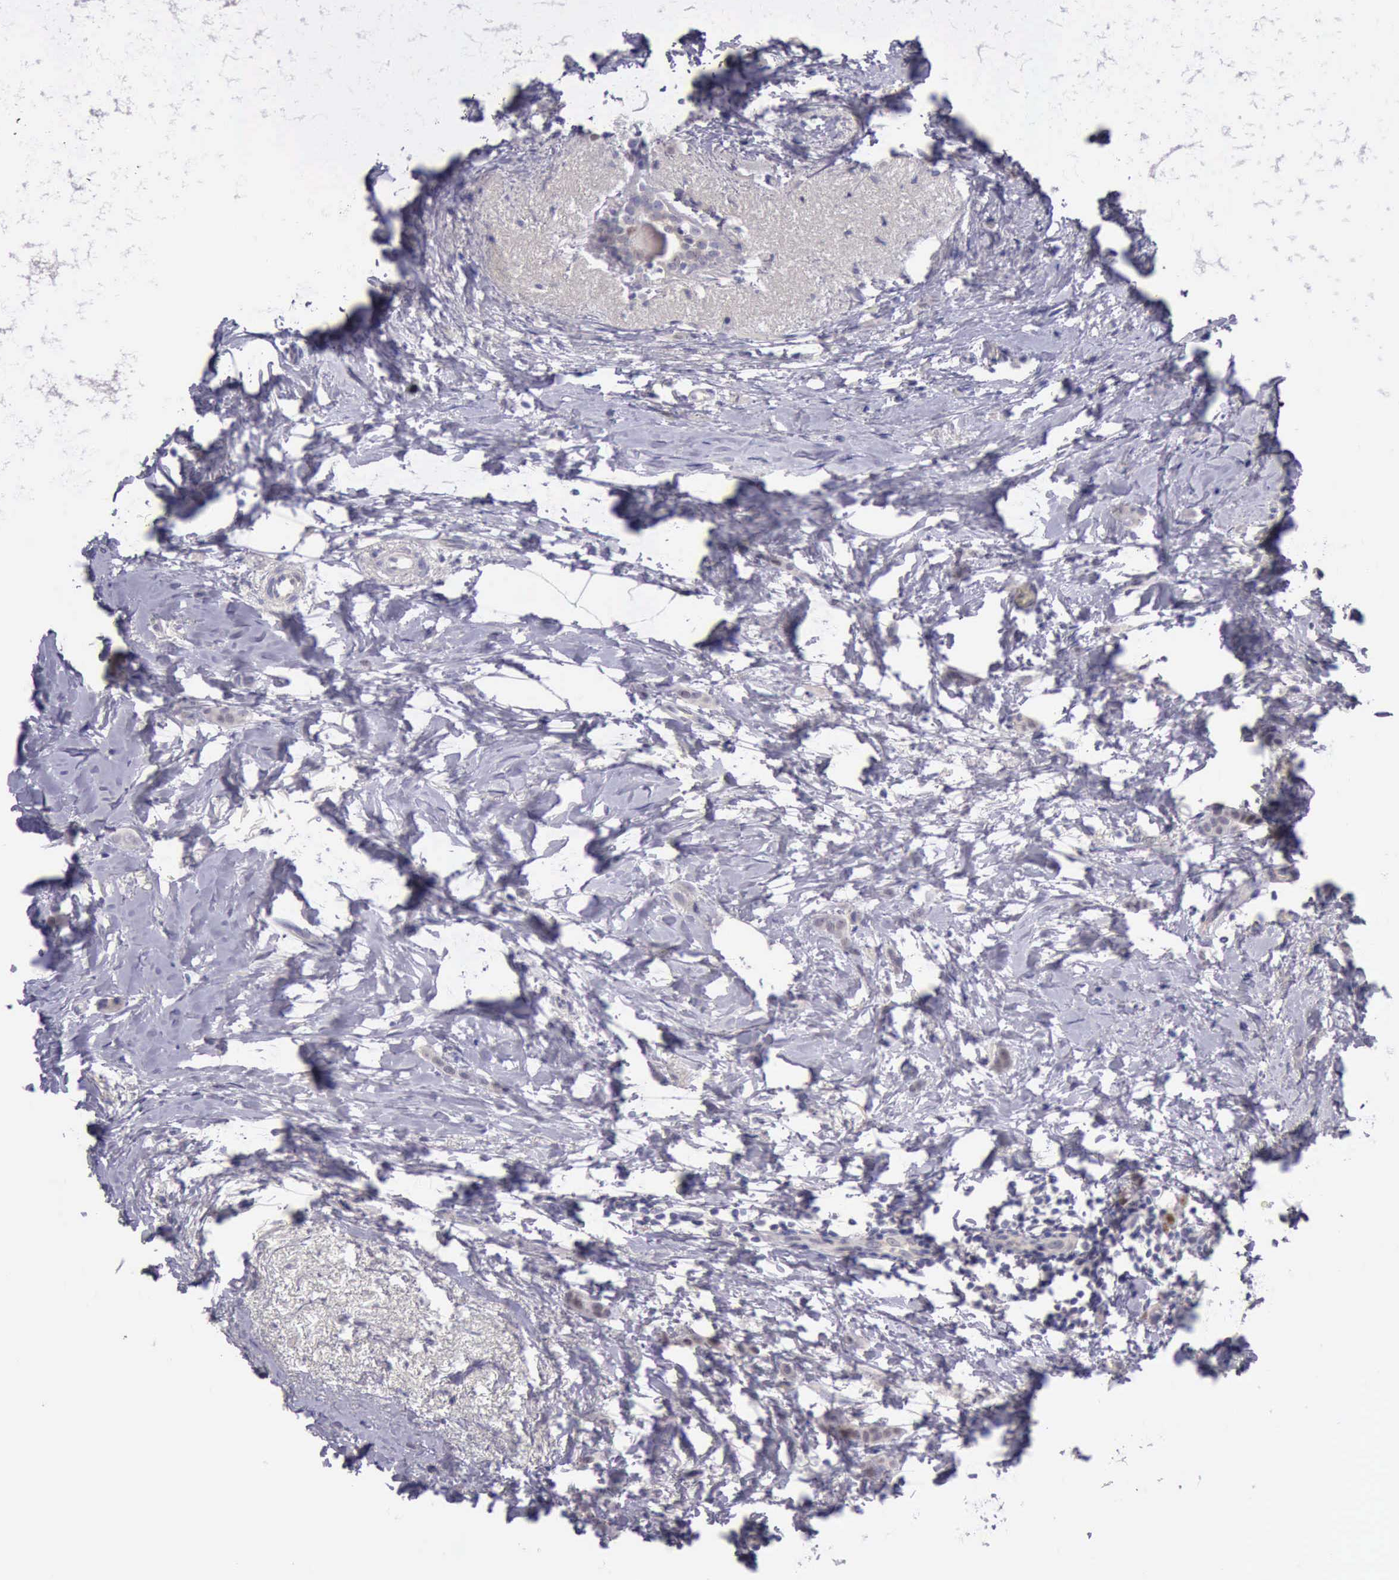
{"staining": {"intensity": "weak", "quantity": ">75%", "location": "cytoplasmic/membranous"}, "tissue": "breast cancer", "cell_type": "Tumor cells", "image_type": "cancer", "snomed": [{"axis": "morphology", "description": "Lobular carcinoma"}, {"axis": "topography", "description": "Breast"}], "caption": "Protein expression analysis of breast lobular carcinoma demonstrates weak cytoplasmic/membranous staining in about >75% of tumor cells.", "gene": "ARNT2", "patient": {"sex": "female", "age": 55}}